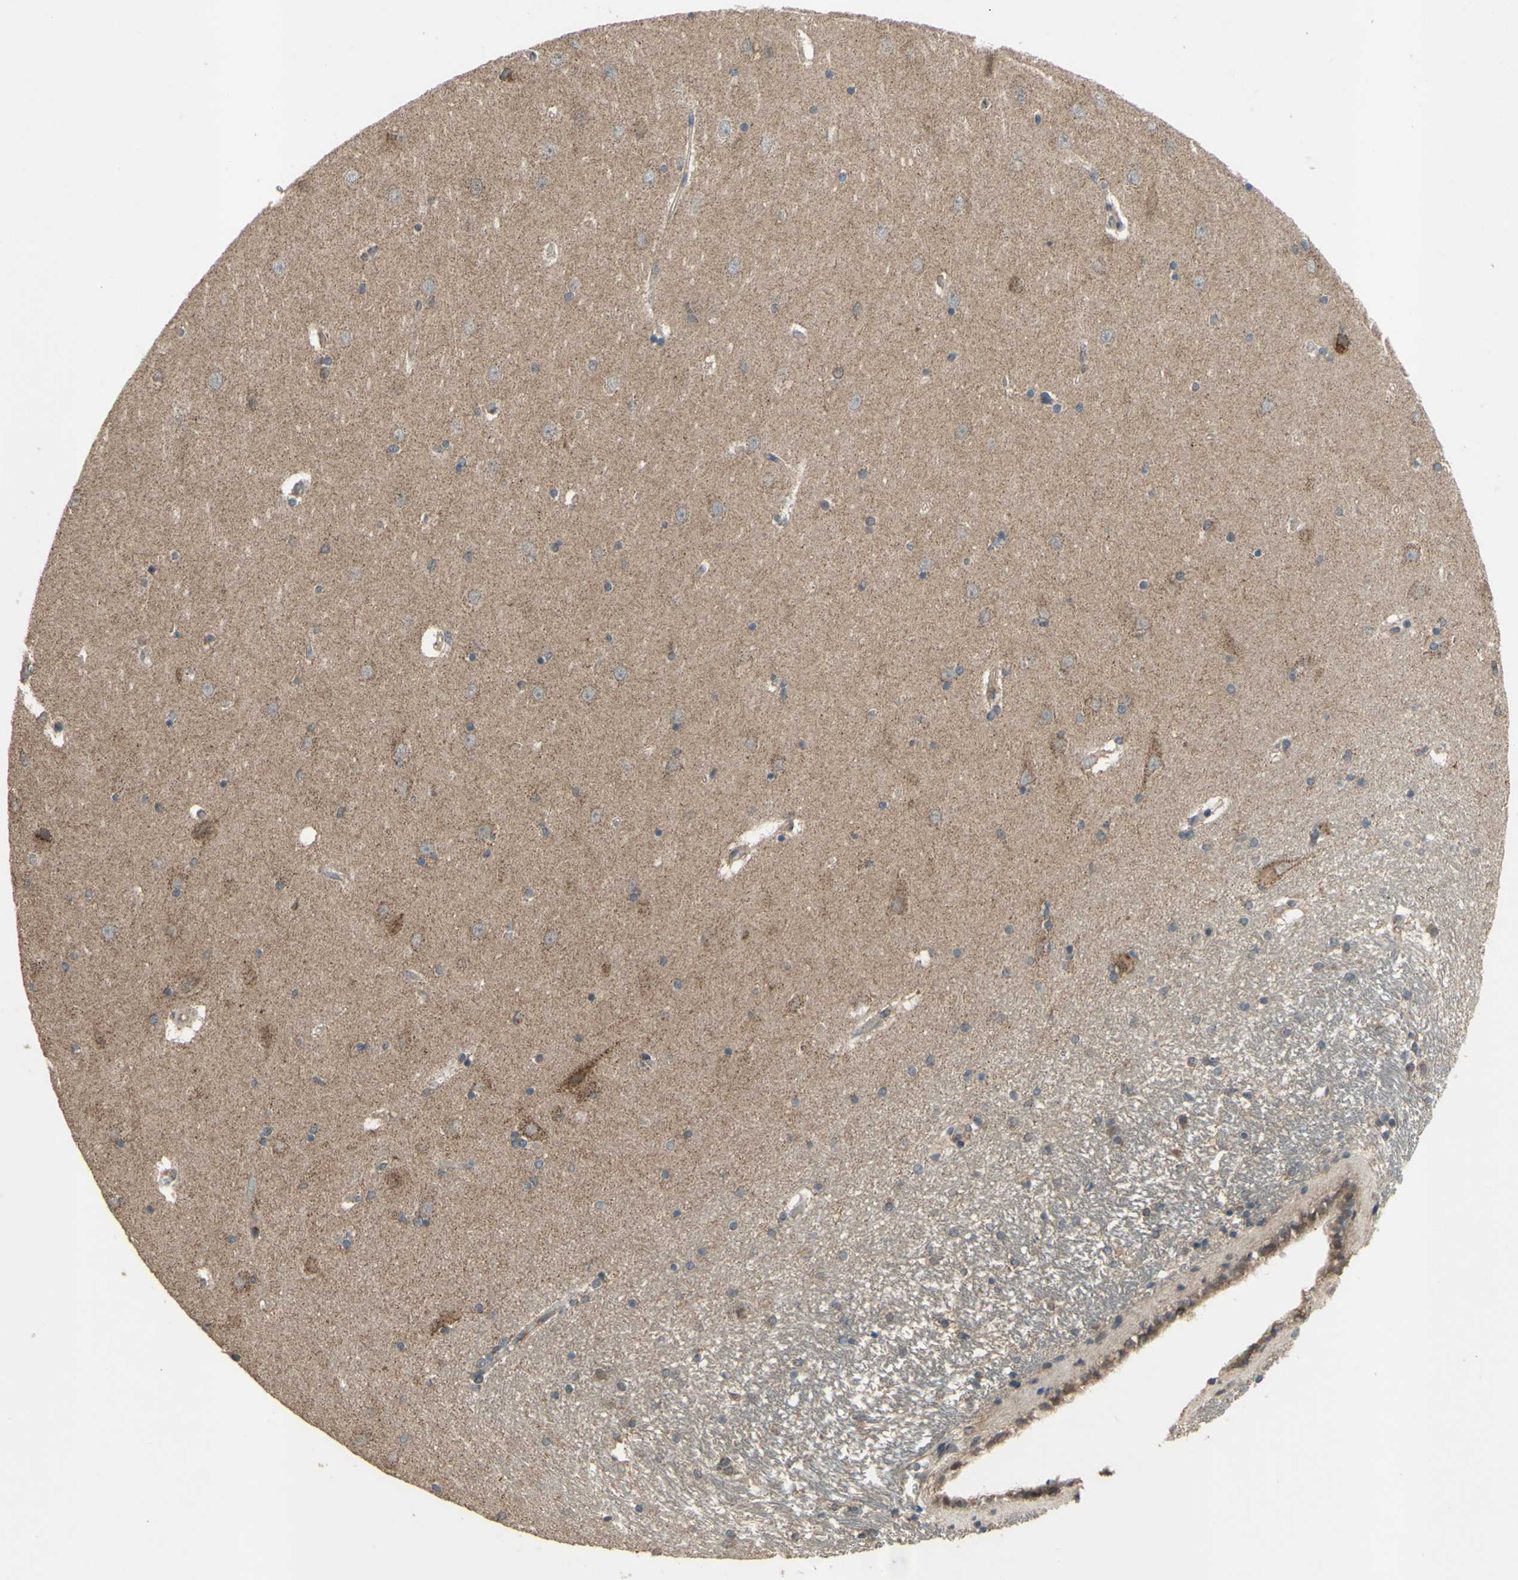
{"staining": {"intensity": "weak", "quantity": "25%-75%", "location": "cytoplasmic/membranous"}, "tissue": "hippocampus", "cell_type": "Glial cells", "image_type": "normal", "snomed": [{"axis": "morphology", "description": "Normal tissue, NOS"}, {"axis": "topography", "description": "Hippocampus"}], "caption": "High-magnification brightfield microscopy of benign hippocampus stained with DAB (brown) and counterstained with hematoxylin (blue). glial cells exhibit weak cytoplasmic/membranous expression is present in approximately25%-75% of cells.", "gene": "CD164", "patient": {"sex": "female", "age": 54}}